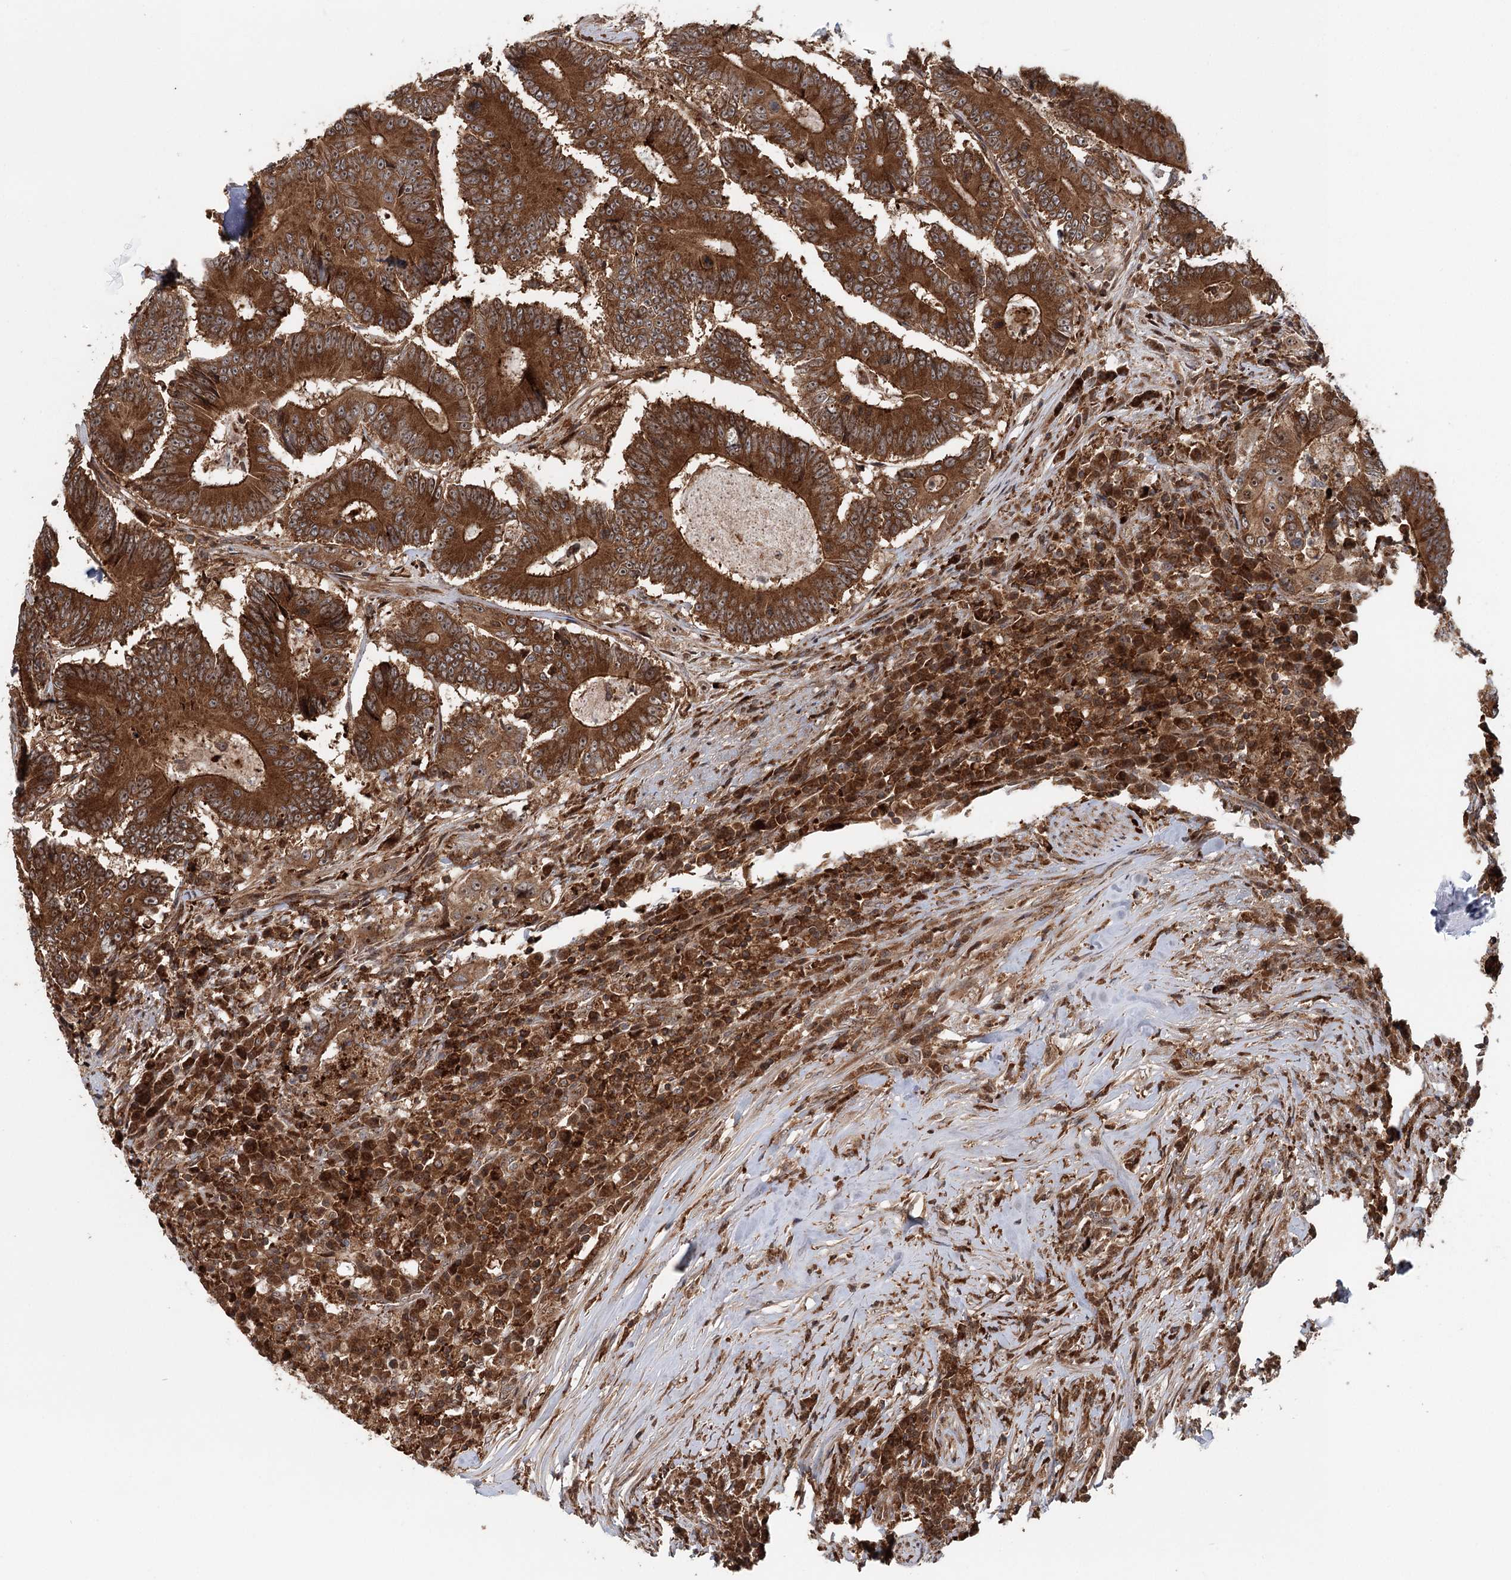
{"staining": {"intensity": "strong", "quantity": ">75%", "location": "cytoplasmic/membranous"}, "tissue": "colorectal cancer", "cell_type": "Tumor cells", "image_type": "cancer", "snomed": [{"axis": "morphology", "description": "Adenocarcinoma, NOS"}, {"axis": "topography", "description": "Colon"}], "caption": "About >75% of tumor cells in human colorectal cancer display strong cytoplasmic/membranous protein positivity as visualized by brown immunohistochemical staining.", "gene": "RNF111", "patient": {"sex": "male", "age": 83}}